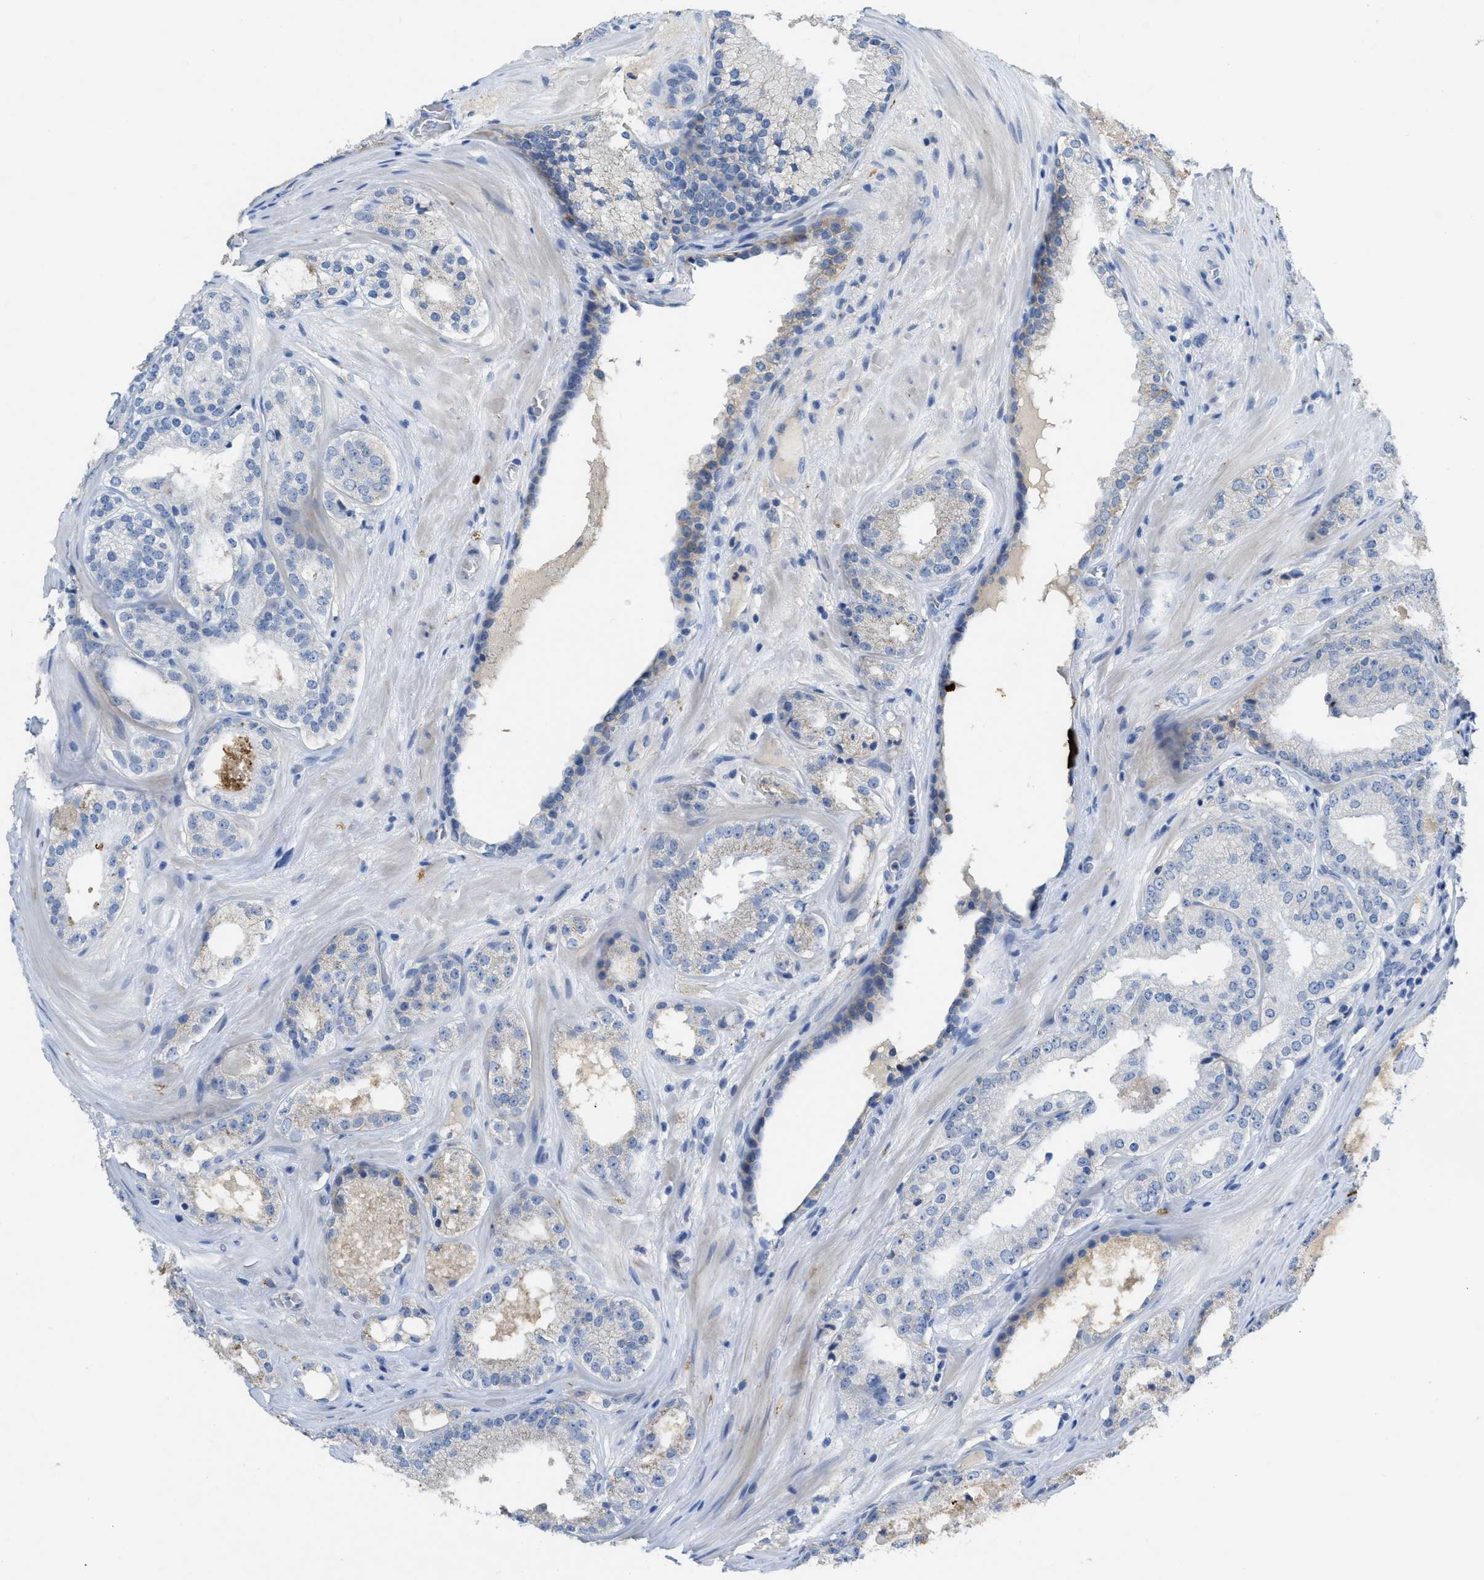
{"staining": {"intensity": "negative", "quantity": "none", "location": "none"}, "tissue": "prostate cancer", "cell_type": "Tumor cells", "image_type": "cancer", "snomed": [{"axis": "morphology", "description": "Adenocarcinoma, High grade"}, {"axis": "topography", "description": "Prostate"}], "caption": "Prostate cancer was stained to show a protein in brown. There is no significant expression in tumor cells.", "gene": "CNNM4", "patient": {"sex": "male", "age": 65}}